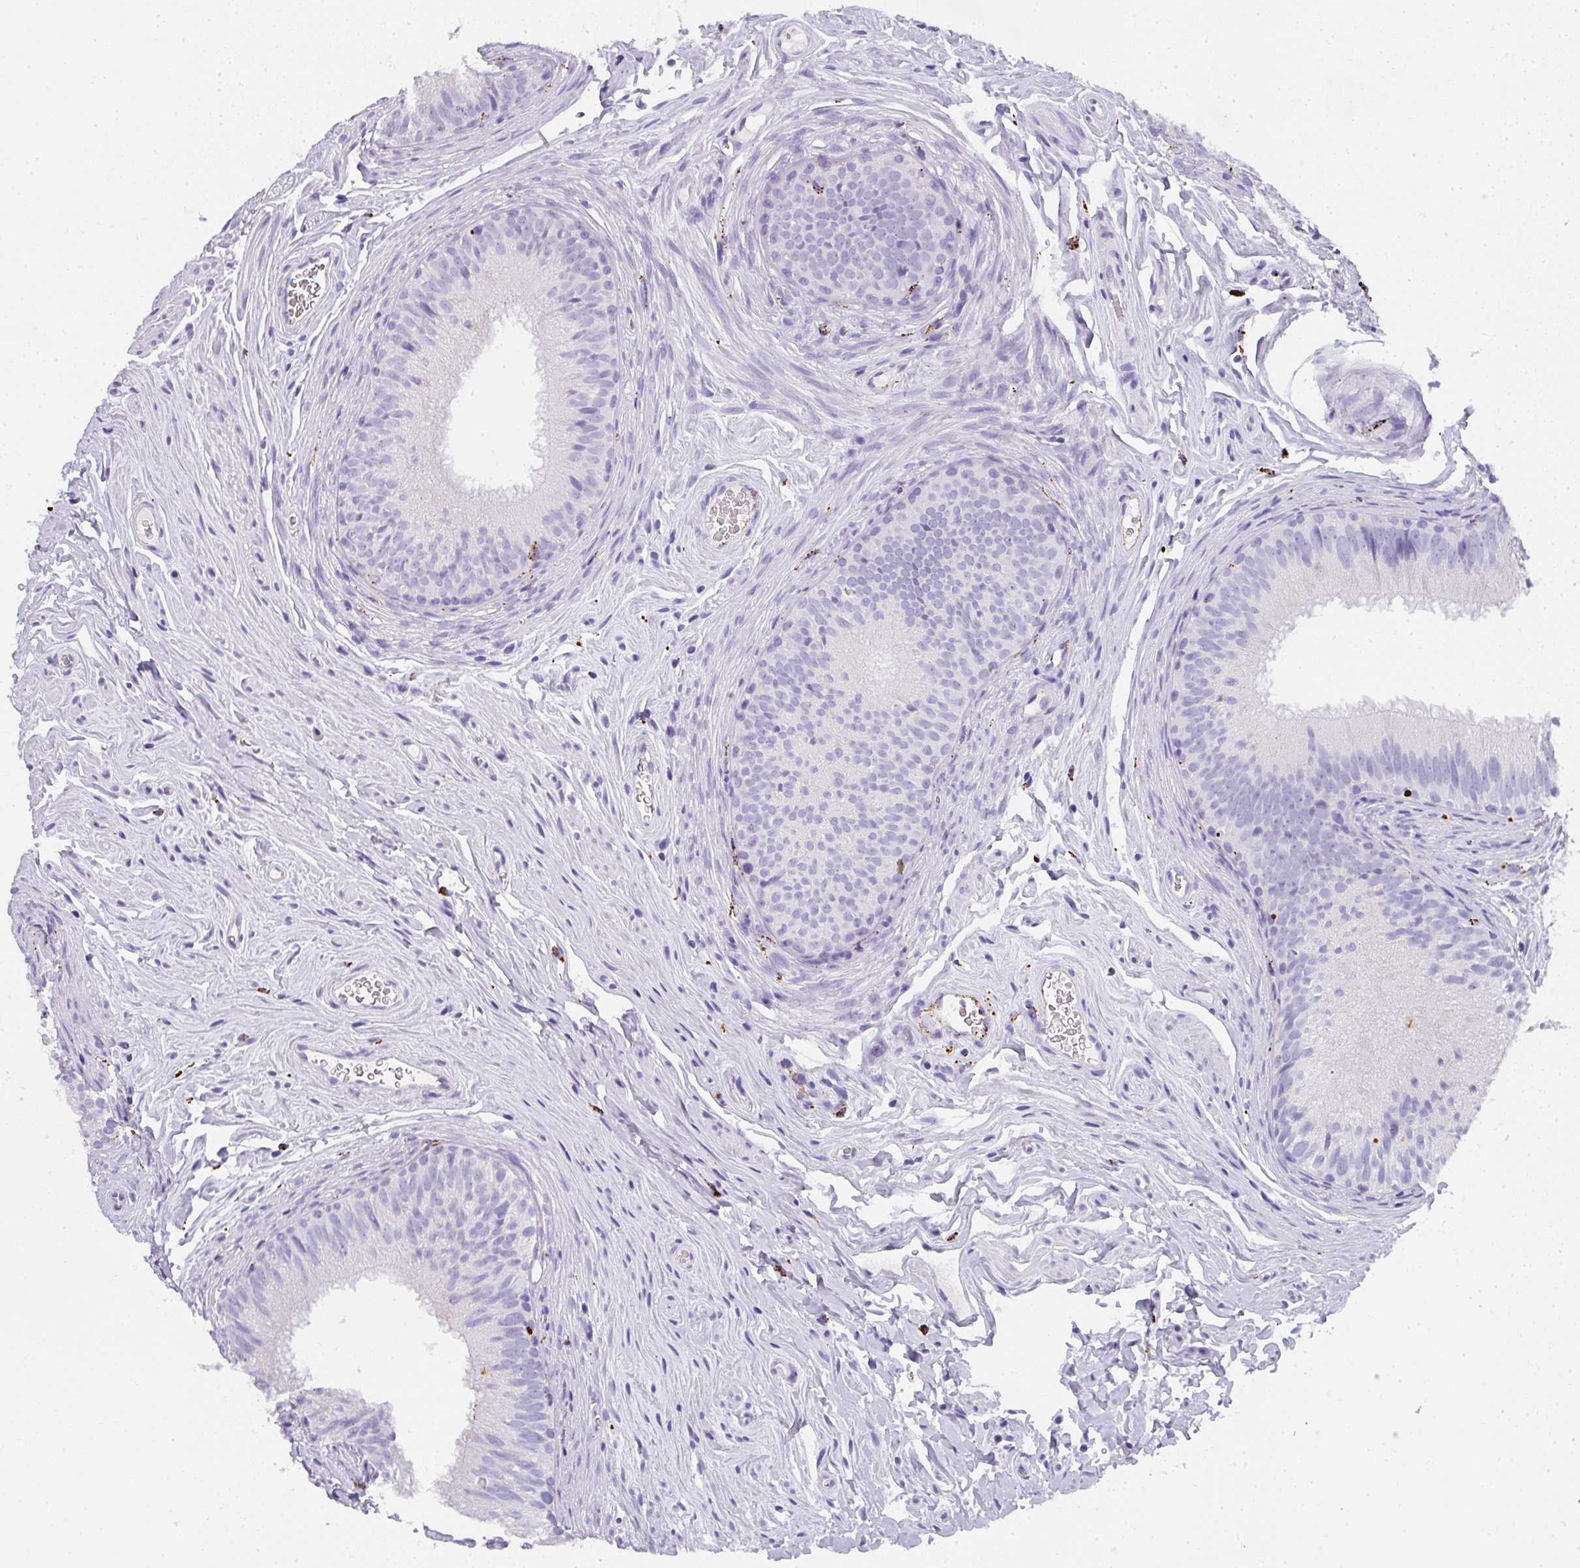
{"staining": {"intensity": "negative", "quantity": "none", "location": "none"}, "tissue": "epididymis", "cell_type": "Glandular cells", "image_type": "normal", "snomed": [{"axis": "morphology", "description": "Normal tissue, NOS"}, {"axis": "topography", "description": "Epididymis, spermatic cord, NOS"}], "caption": "An IHC photomicrograph of normal epididymis is shown. There is no staining in glandular cells of epididymis.", "gene": "MMACHC", "patient": {"sex": "male", "age": 25}}